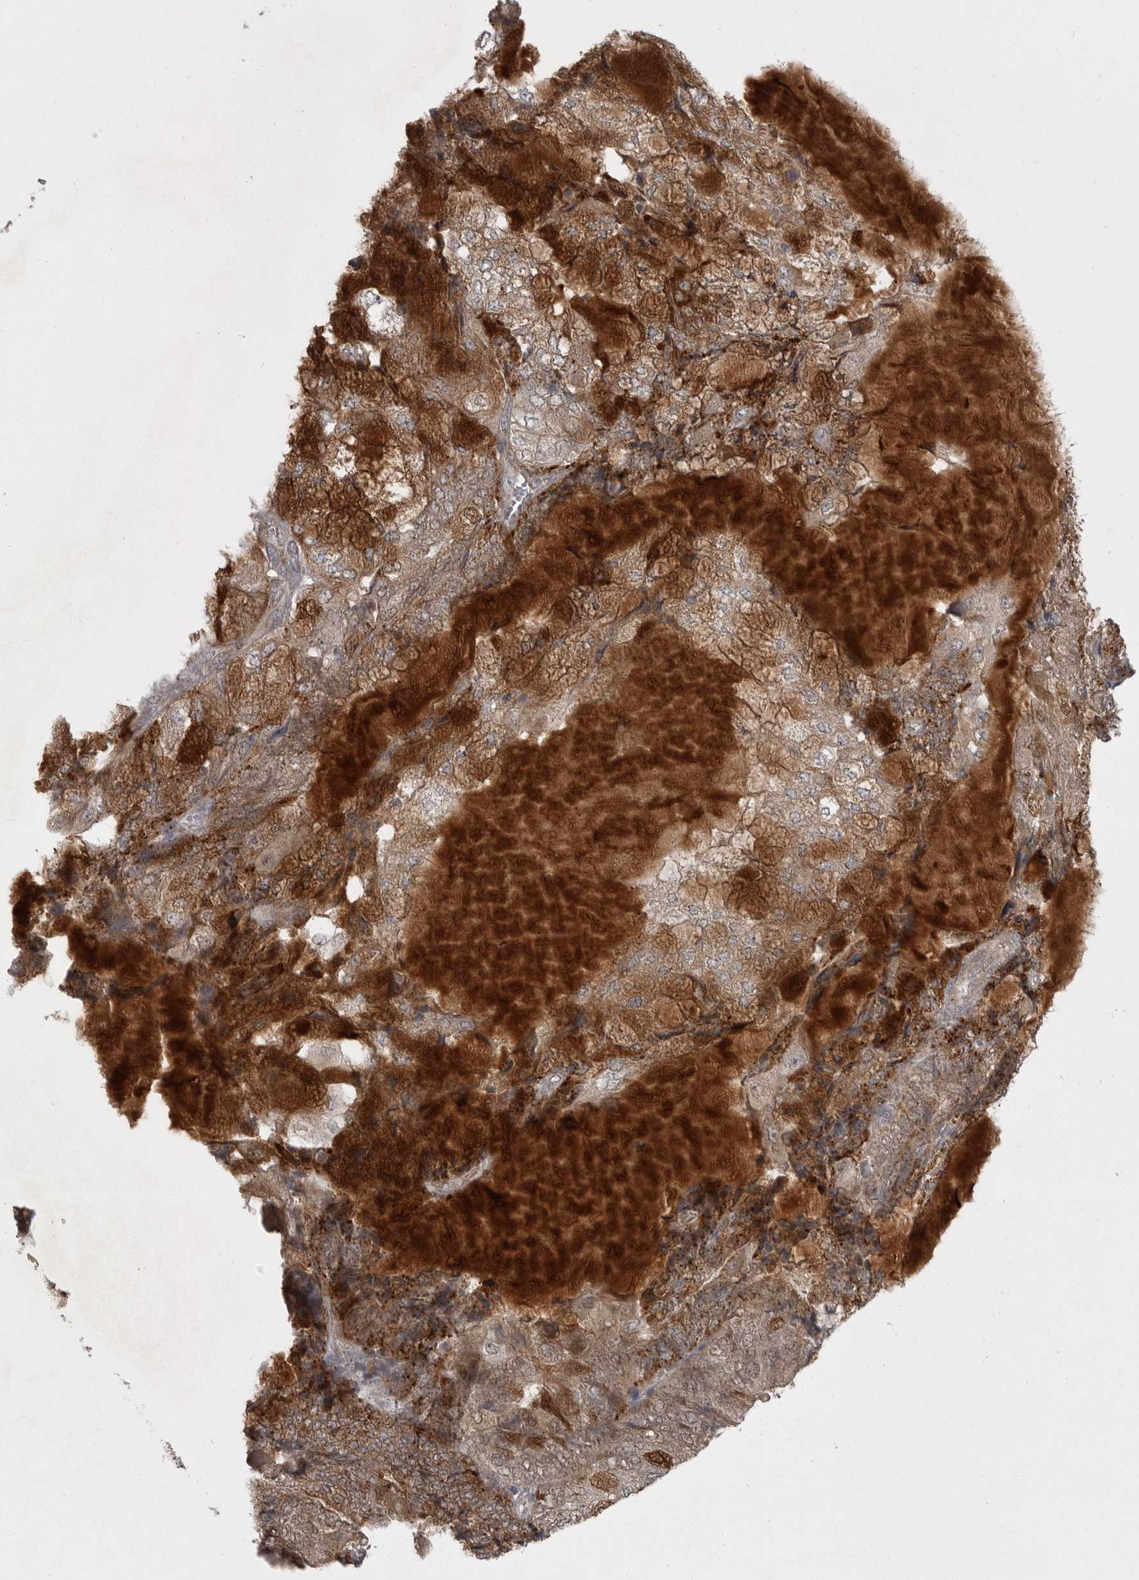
{"staining": {"intensity": "moderate", "quantity": ">75%", "location": "cytoplasmic/membranous"}, "tissue": "endometrial cancer", "cell_type": "Tumor cells", "image_type": "cancer", "snomed": [{"axis": "morphology", "description": "Adenocarcinoma, NOS"}, {"axis": "topography", "description": "Endometrium"}], "caption": "DAB (3,3'-diaminobenzidine) immunohistochemical staining of endometrial cancer displays moderate cytoplasmic/membranous protein positivity in about >75% of tumor cells. (DAB IHC, brown staining for protein, blue staining for nuclei).", "gene": "PPP1R9A", "patient": {"sex": "female", "age": 81}}